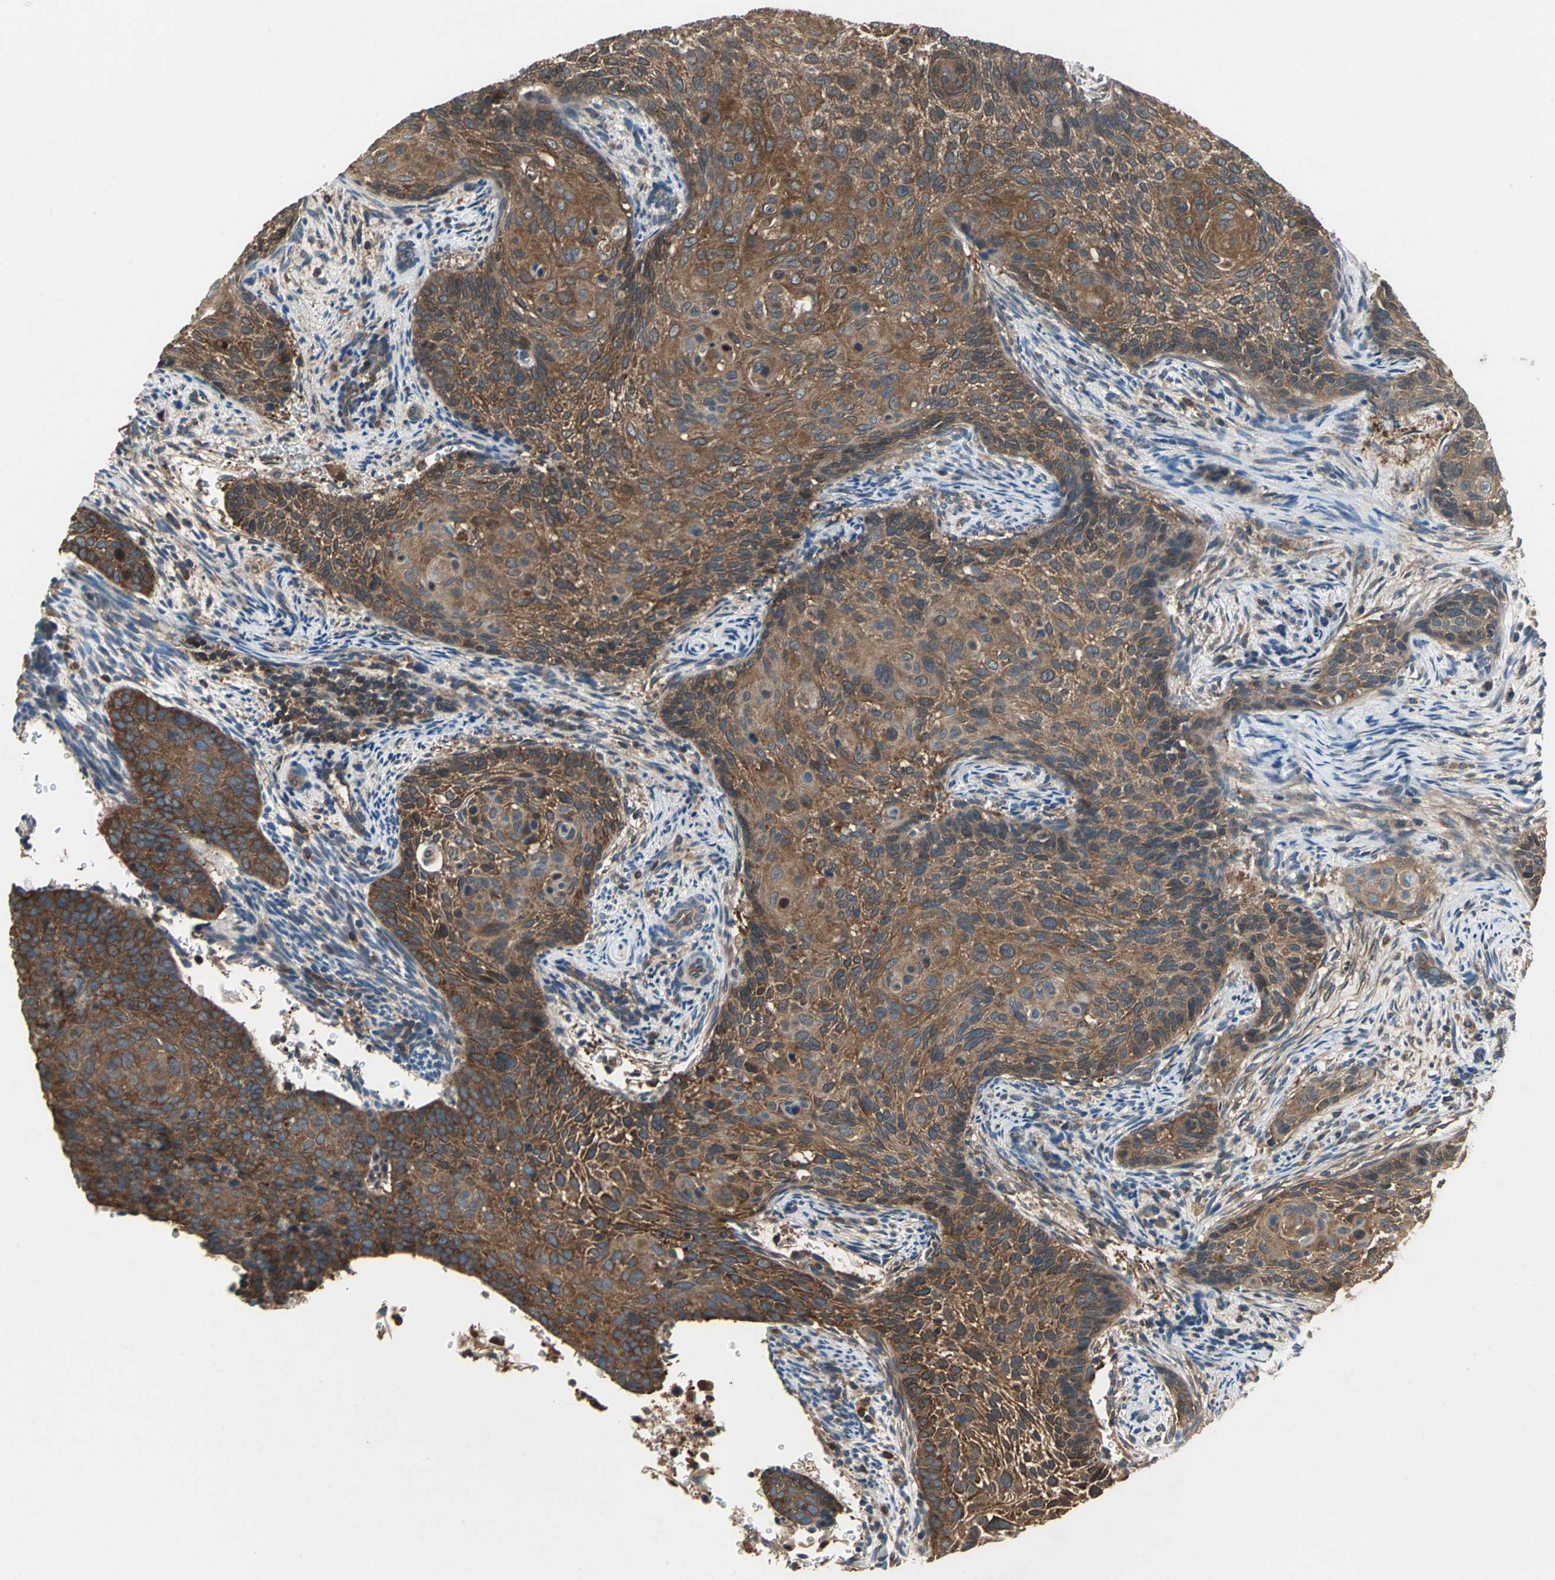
{"staining": {"intensity": "strong", "quantity": ">75%", "location": "cytoplasmic/membranous"}, "tissue": "cervical cancer", "cell_type": "Tumor cells", "image_type": "cancer", "snomed": [{"axis": "morphology", "description": "Squamous cell carcinoma, NOS"}, {"axis": "topography", "description": "Cervix"}], "caption": "An immunohistochemistry (IHC) photomicrograph of neoplastic tissue is shown. Protein staining in brown labels strong cytoplasmic/membranous positivity in cervical cancer (squamous cell carcinoma) within tumor cells.", "gene": "CAPN1", "patient": {"sex": "female", "age": 33}}